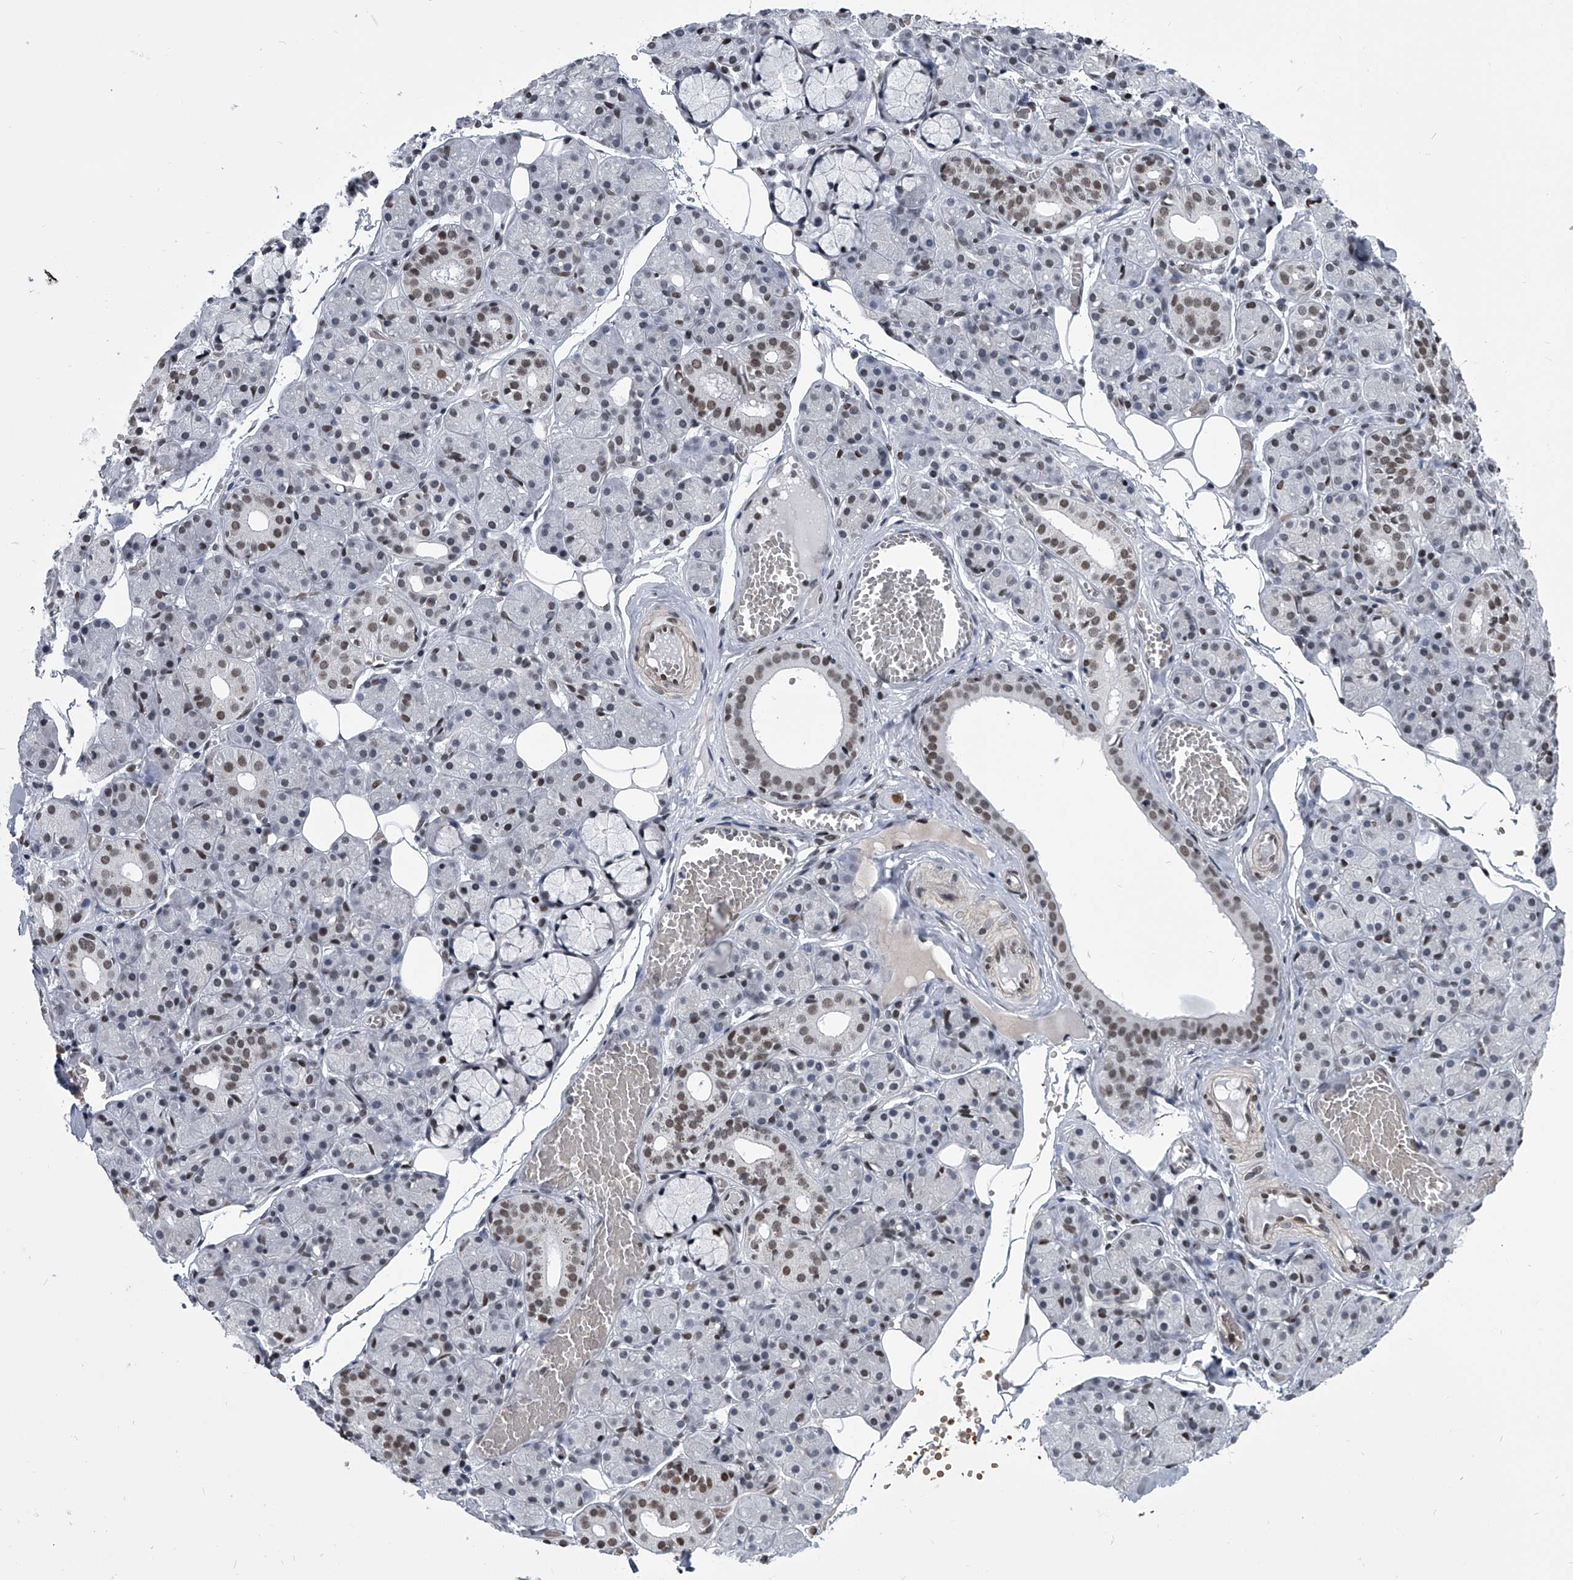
{"staining": {"intensity": "moderate", "quantity": ">75%", "location": "nuclear"}, "tissue": "salivary gland", "cell_type": "Glandular cells", "image_type": "normal", "snomed": [{"axis": "morphology", "description": "Normal tissue, NOS"}, {"axis": "topography", "description": "Salivary gland"}], "caption": "Protein staining of benign salivary gland reveals moderate nuclear staining in about >75% of glandular cells. (brown staining indicates protein expression, while blue staining denotes nuclei).", "gene": "SIM2", "patient": {"sex": "male", "age": 63}}